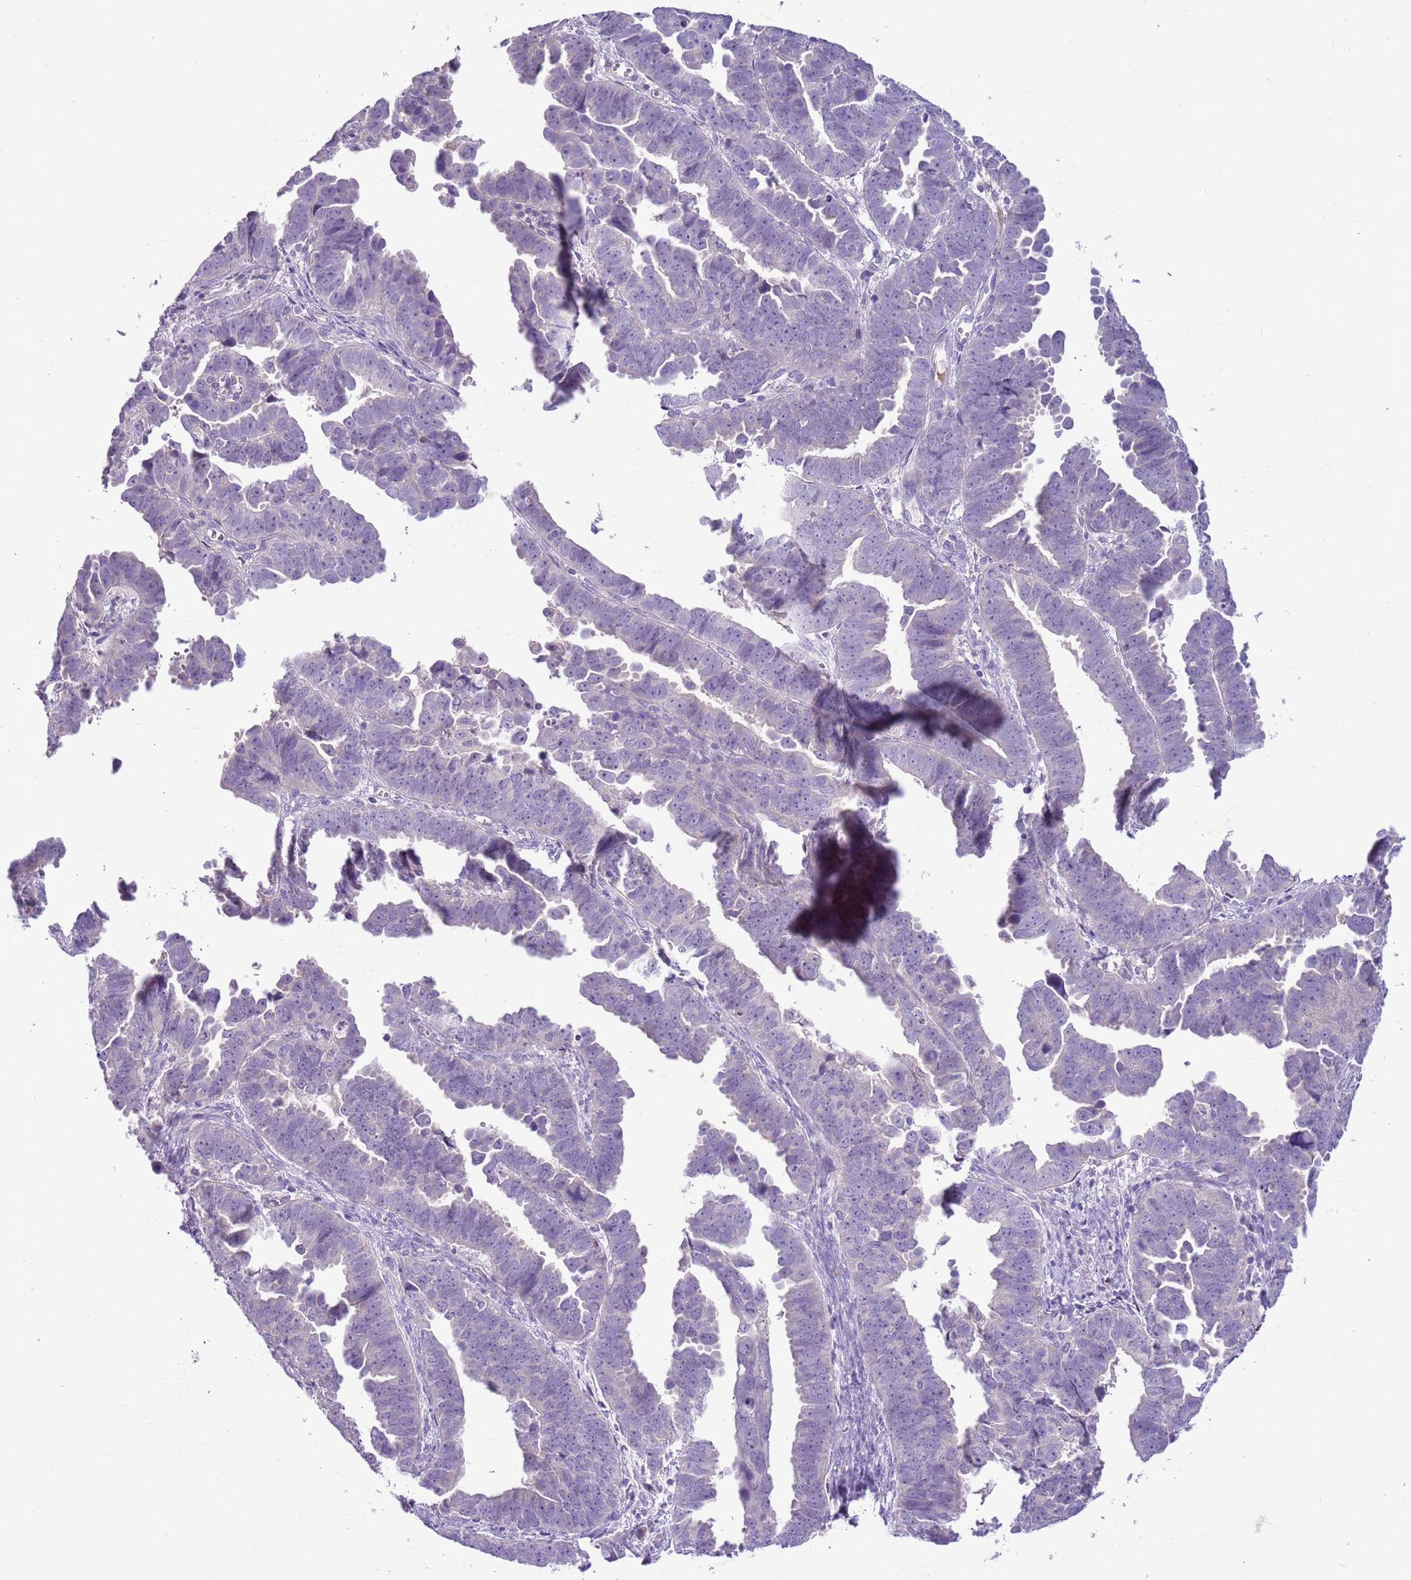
{"staining": {"intensity": "negative", "quantity": "none", "location": "none"}, "tissue": "endometrial cancer", "cell_type": "Tumor cells", "image_type": "cancer", "snomed": [{"axis": "morphology", "description": "Adenocarcinoma, NOS"}, {"axis": "topography", "description": "Endometrium"}], "caption": "Endometrial cancer (adenocarcinoma) was stained to show a protein in brown. There is no significant staining in tumor cells.", "gene": "SCAMP5", "patient": {"sex": "female", "age": 75}}